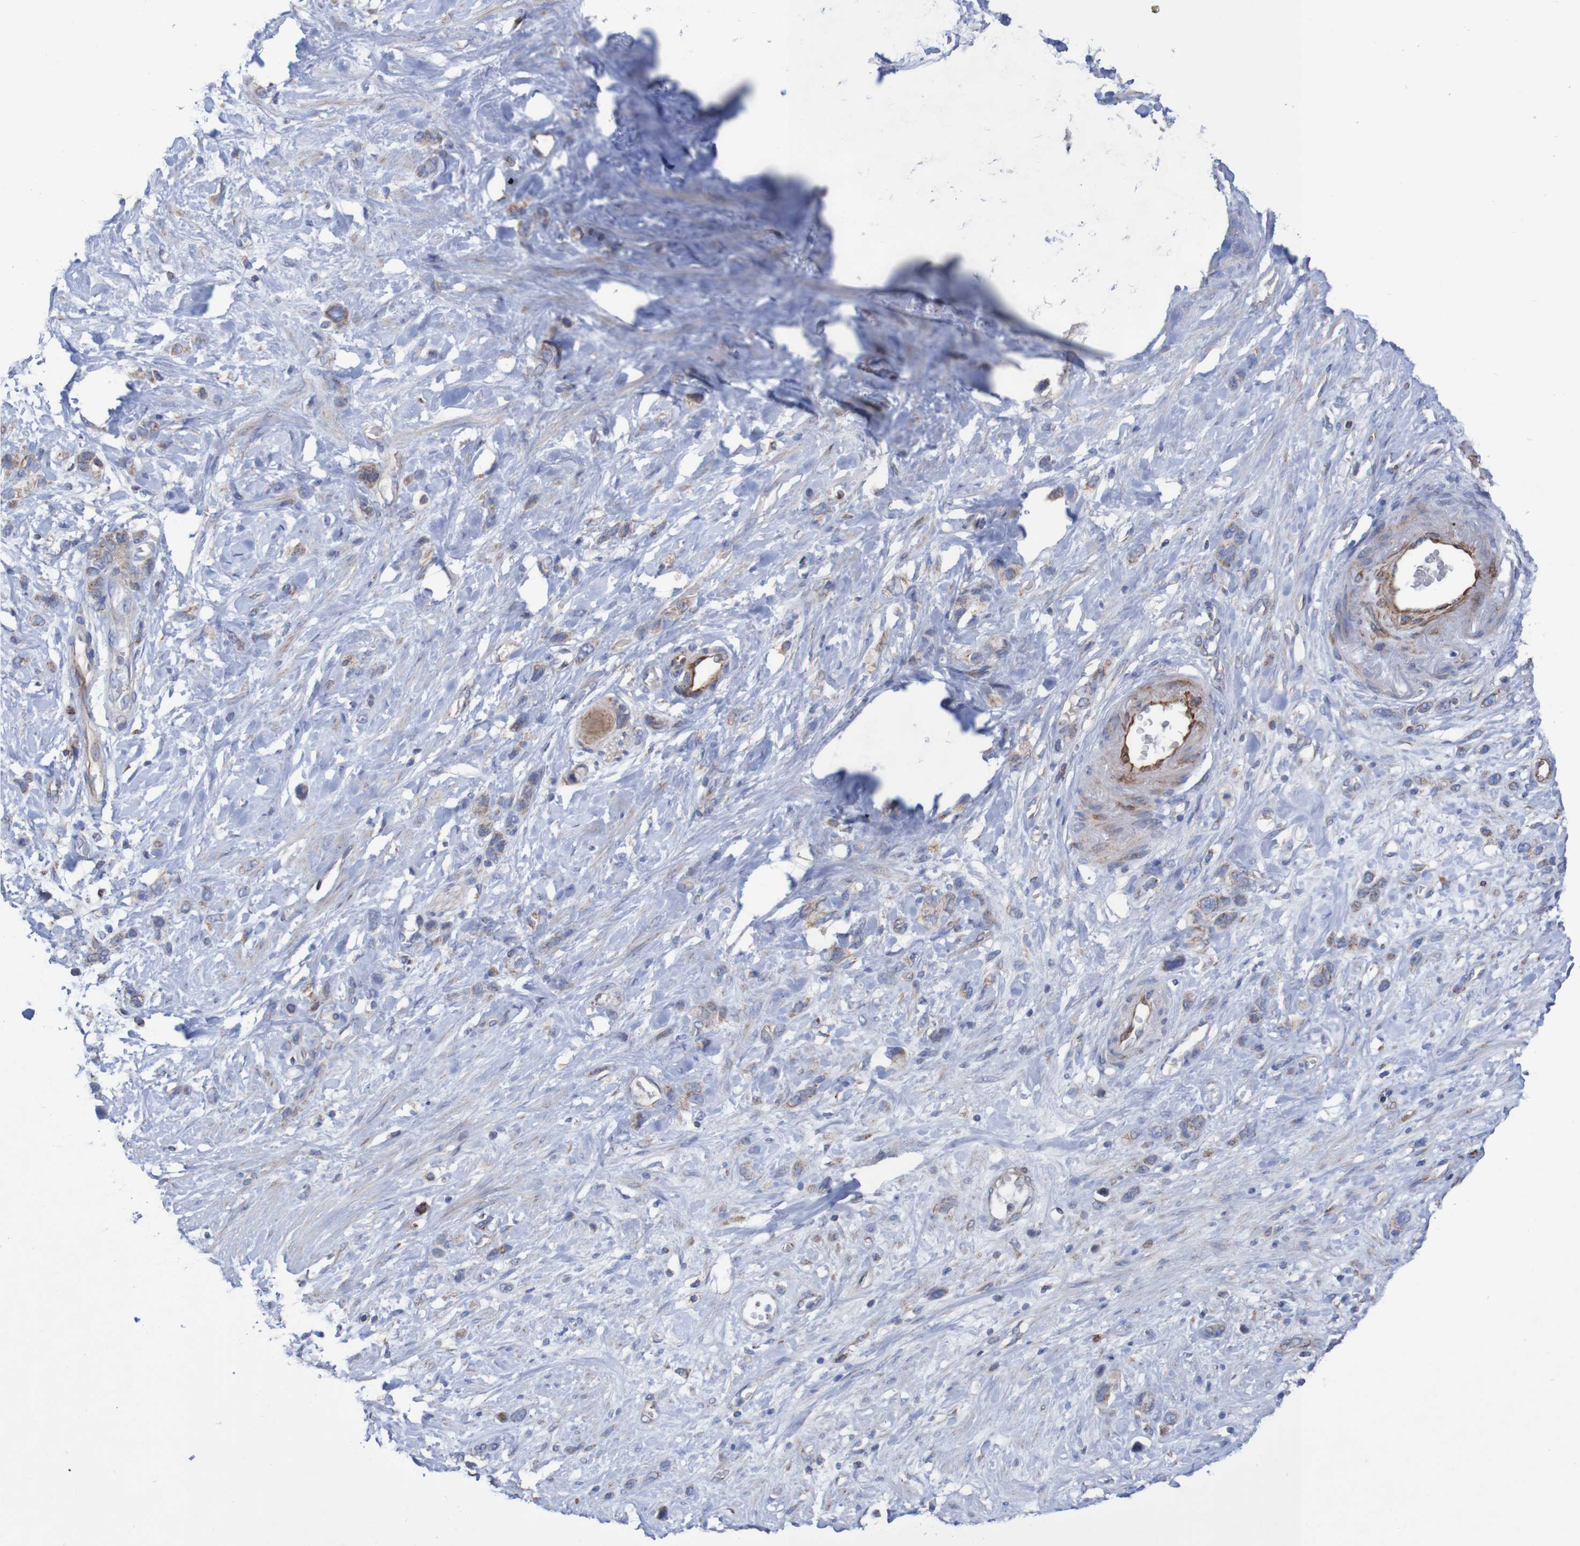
{"staining": {"intensity": "moderate", "quantity": ">75%", "location": "cytoplasmic/membranous"}, "tissue": "stomach cancer", "cell_type": "Tumor cells", "image_type": "cancer", "snomed": [{"axis": "morphology", "description": "Adenocarcinoma, NOS"}, {"axis": "morphology", "description": "Adenocarcinoma, High grade"}, {"axis": "topography", "description": "Stomach, upper"}, {"axis": "topography", "description": "Stomach, lower"}], "caption": "Approximately >75% of tumor cells in human stomach cancer reveal moderate cytoplasmic/membranous protein expression as visualized by brown immunohistochemical staining.", "gene": "MMEL1", "patient": {"sex": "female", "age": 65}}